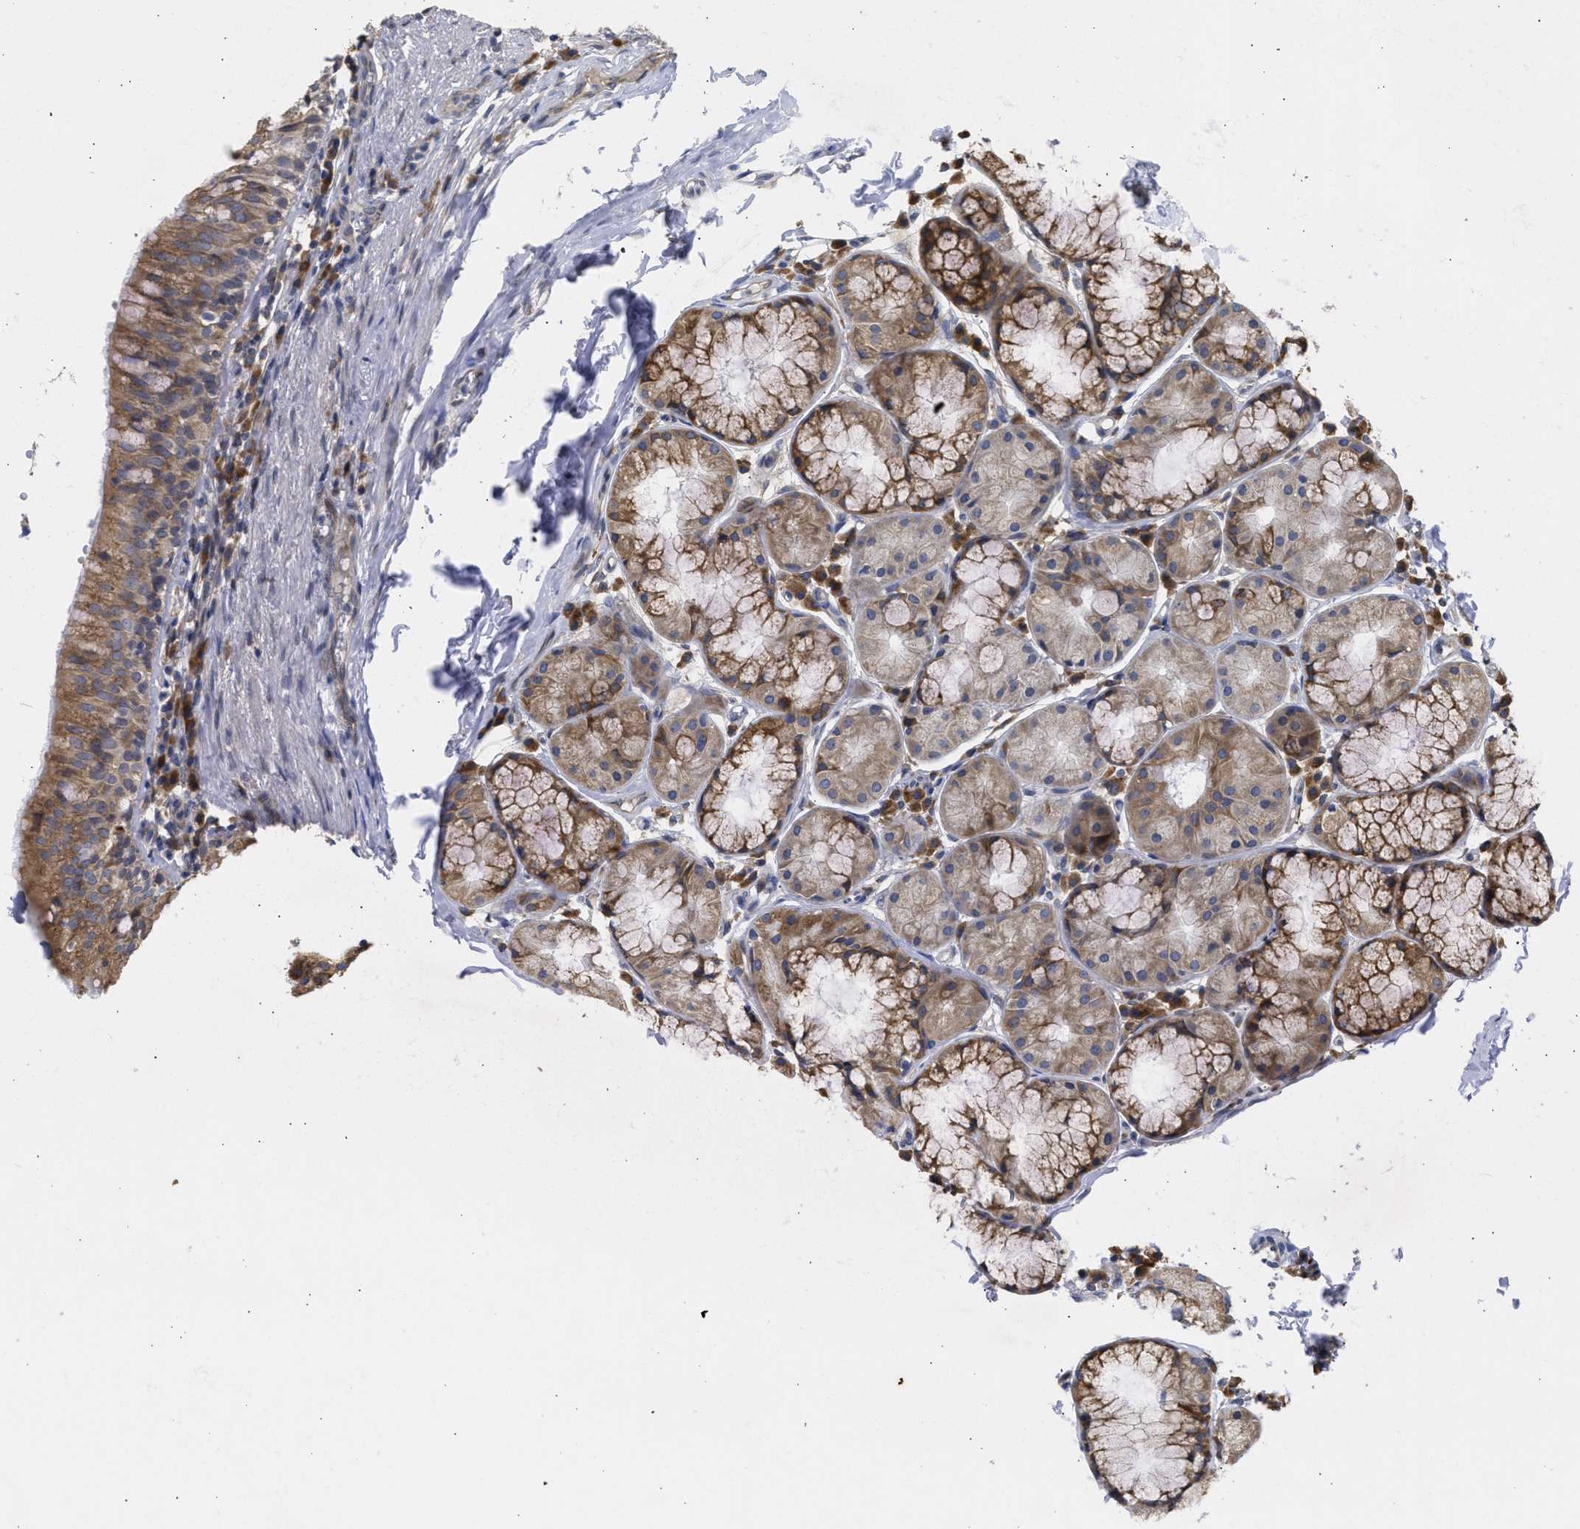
{"staining": {"intensity": "strong", "quantity": ">75%", "location": "cytoplasmic/membranous"}, "tissue": "carcinoid", "cell_type": "Tumor cells", "image_type": "cancer", "snomed": [{"axis": "morphology", "description": "Carcinoid, malignant, NOS"}, {"axis": "topography", "description": "Lung"}], "caption": "DAB (3,3'-diaminobenzidine) immunohistochemical staining of carcinoid (malignant) demonstrates strong cytoplasmic/membranous protein positivity in about >75% of tumor cells.", "gene": "TMED1", "patient": {"sex": "male", "age": 30}}